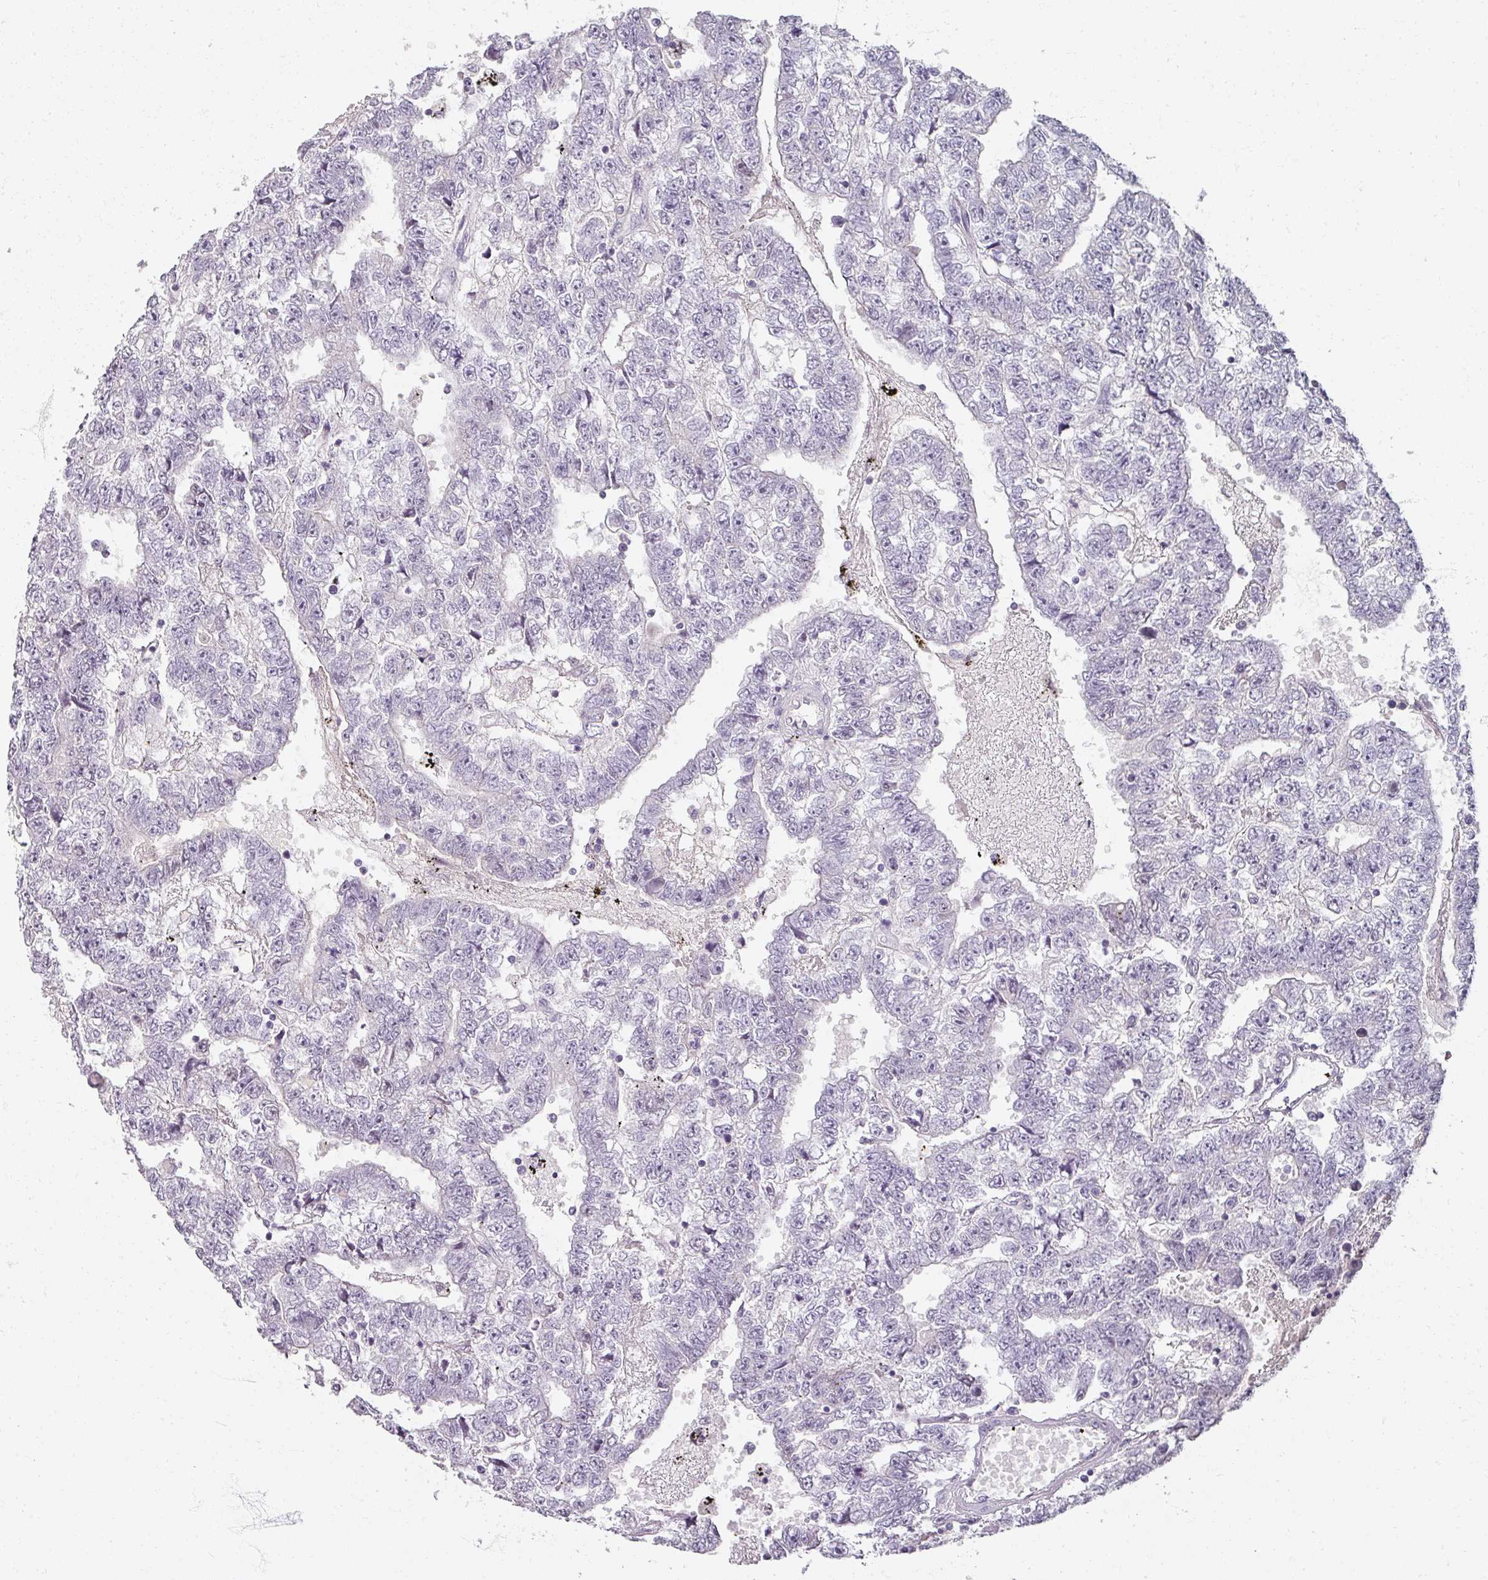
{"staining": {"intensity": "negative", "quantity": "none", "location": "none"}, "tissue": "testis cancer", "cell_type": "Tumor cells", "image_type": "cancer", "snomed": [{"axis": "morphology", "description": "Carcinoma, Embryonal, NOS"}, {"axis": "topography", "description": "Testis"}], "caption": "Human testis cancer stained for a protein using immunohistochemistry (IHC) displays no staining in tumor cells.", "gene": "REG3G", "patient": {"sex": "male", "age": 25}}